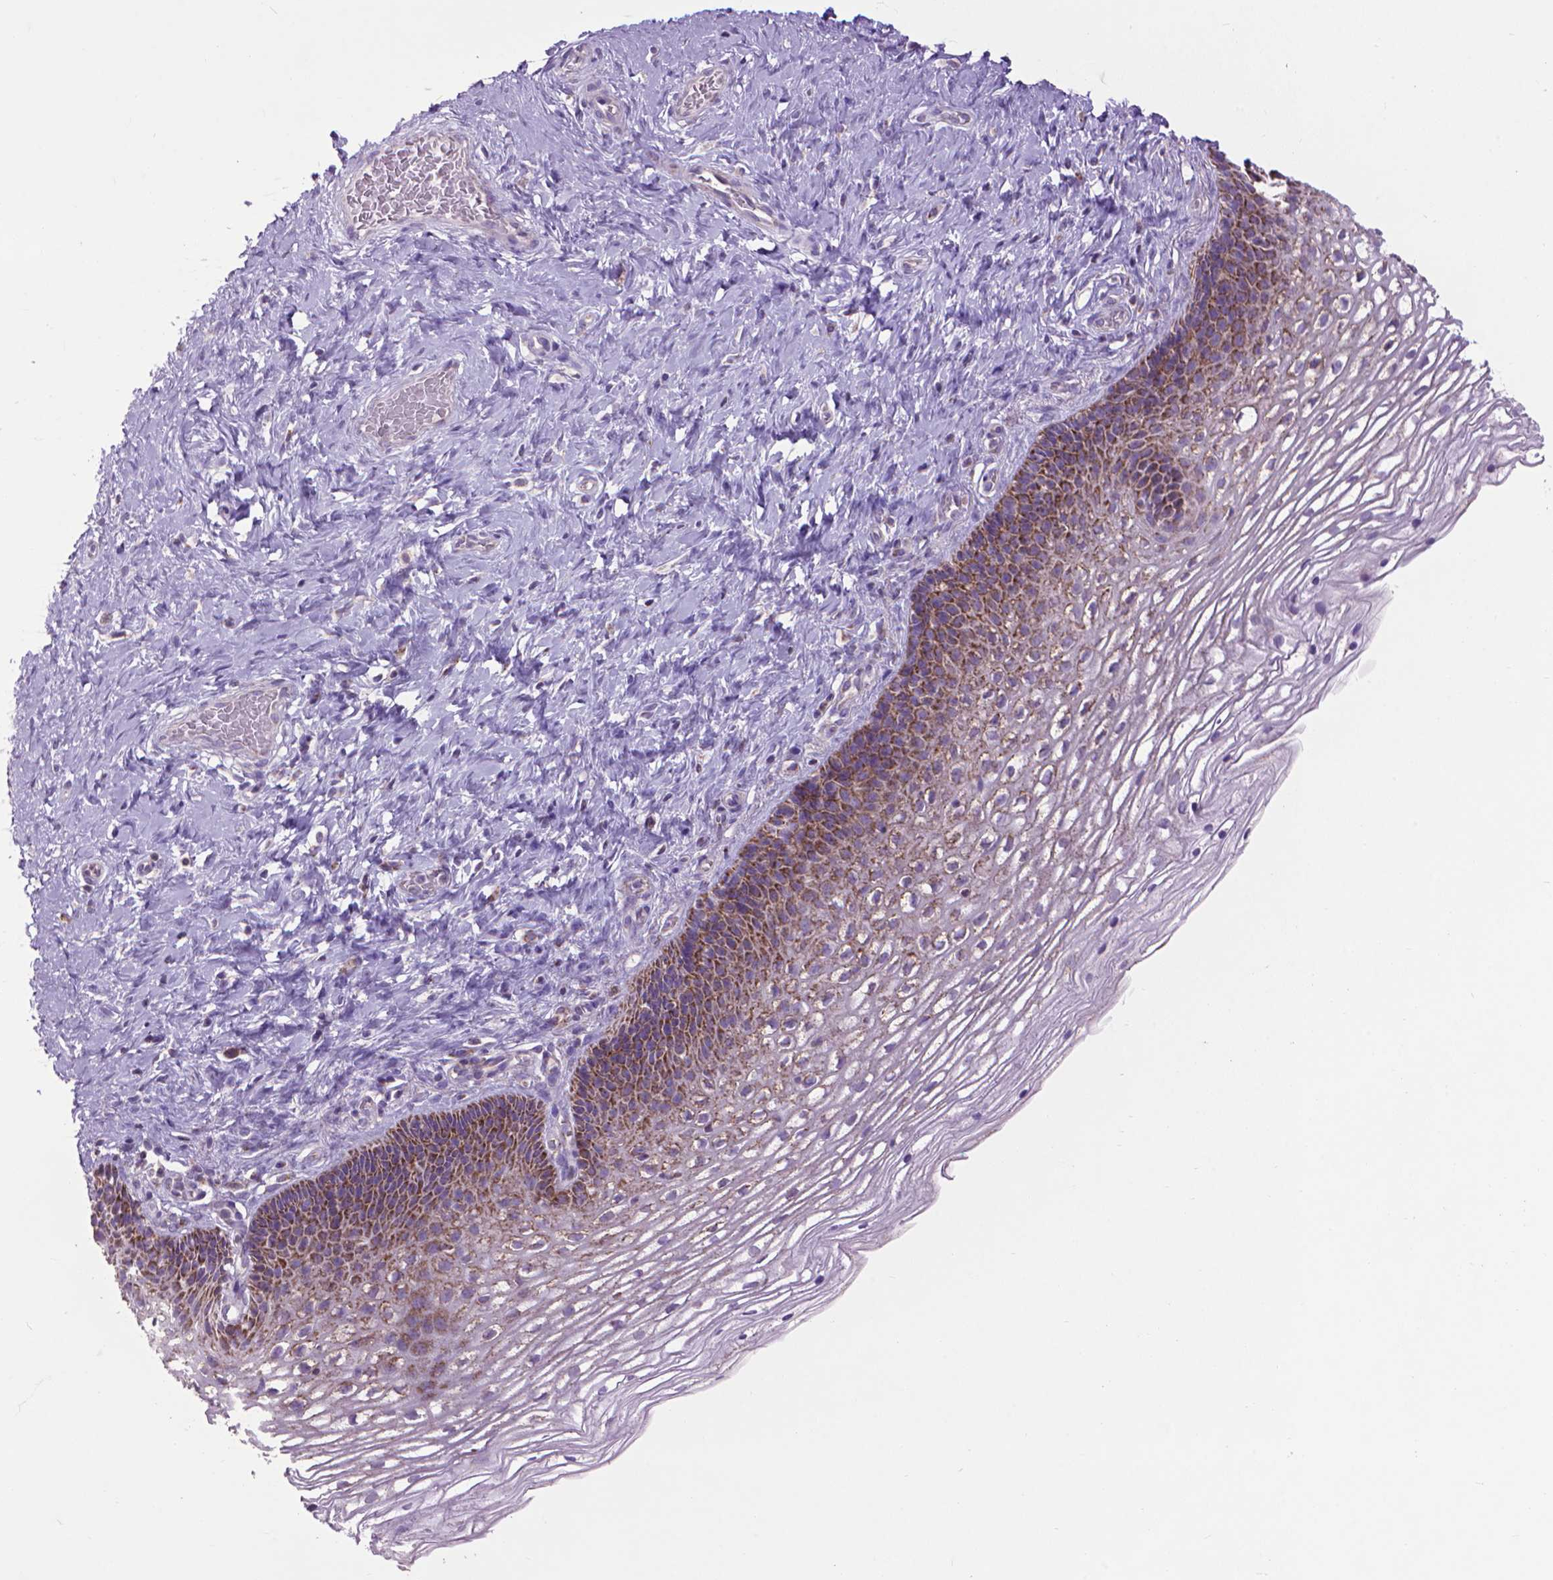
{"staining": {"intensity": "negative", "quantity": "none", "location": "none"}, "tissue": "cervix", "cell_type": "Glandular cells", "image_type": "normal", "snomed": [{"axis": "morphology", "description": "Normal tissue, NOS"}, {"axis": "topography", "description": "Cervix"}], "caption": "Glandular cells are negative for brown protein staining in unremarkable cervix. The staining was performed using DAB (3,3'-diaminobenzidine) to visualize the protein expression in brown, while the nuclei were stained in blue with hematoxylin (Magnification: 20x).", "gene": "VDAC1", "patient": {"sex": "female", "age": 34}}